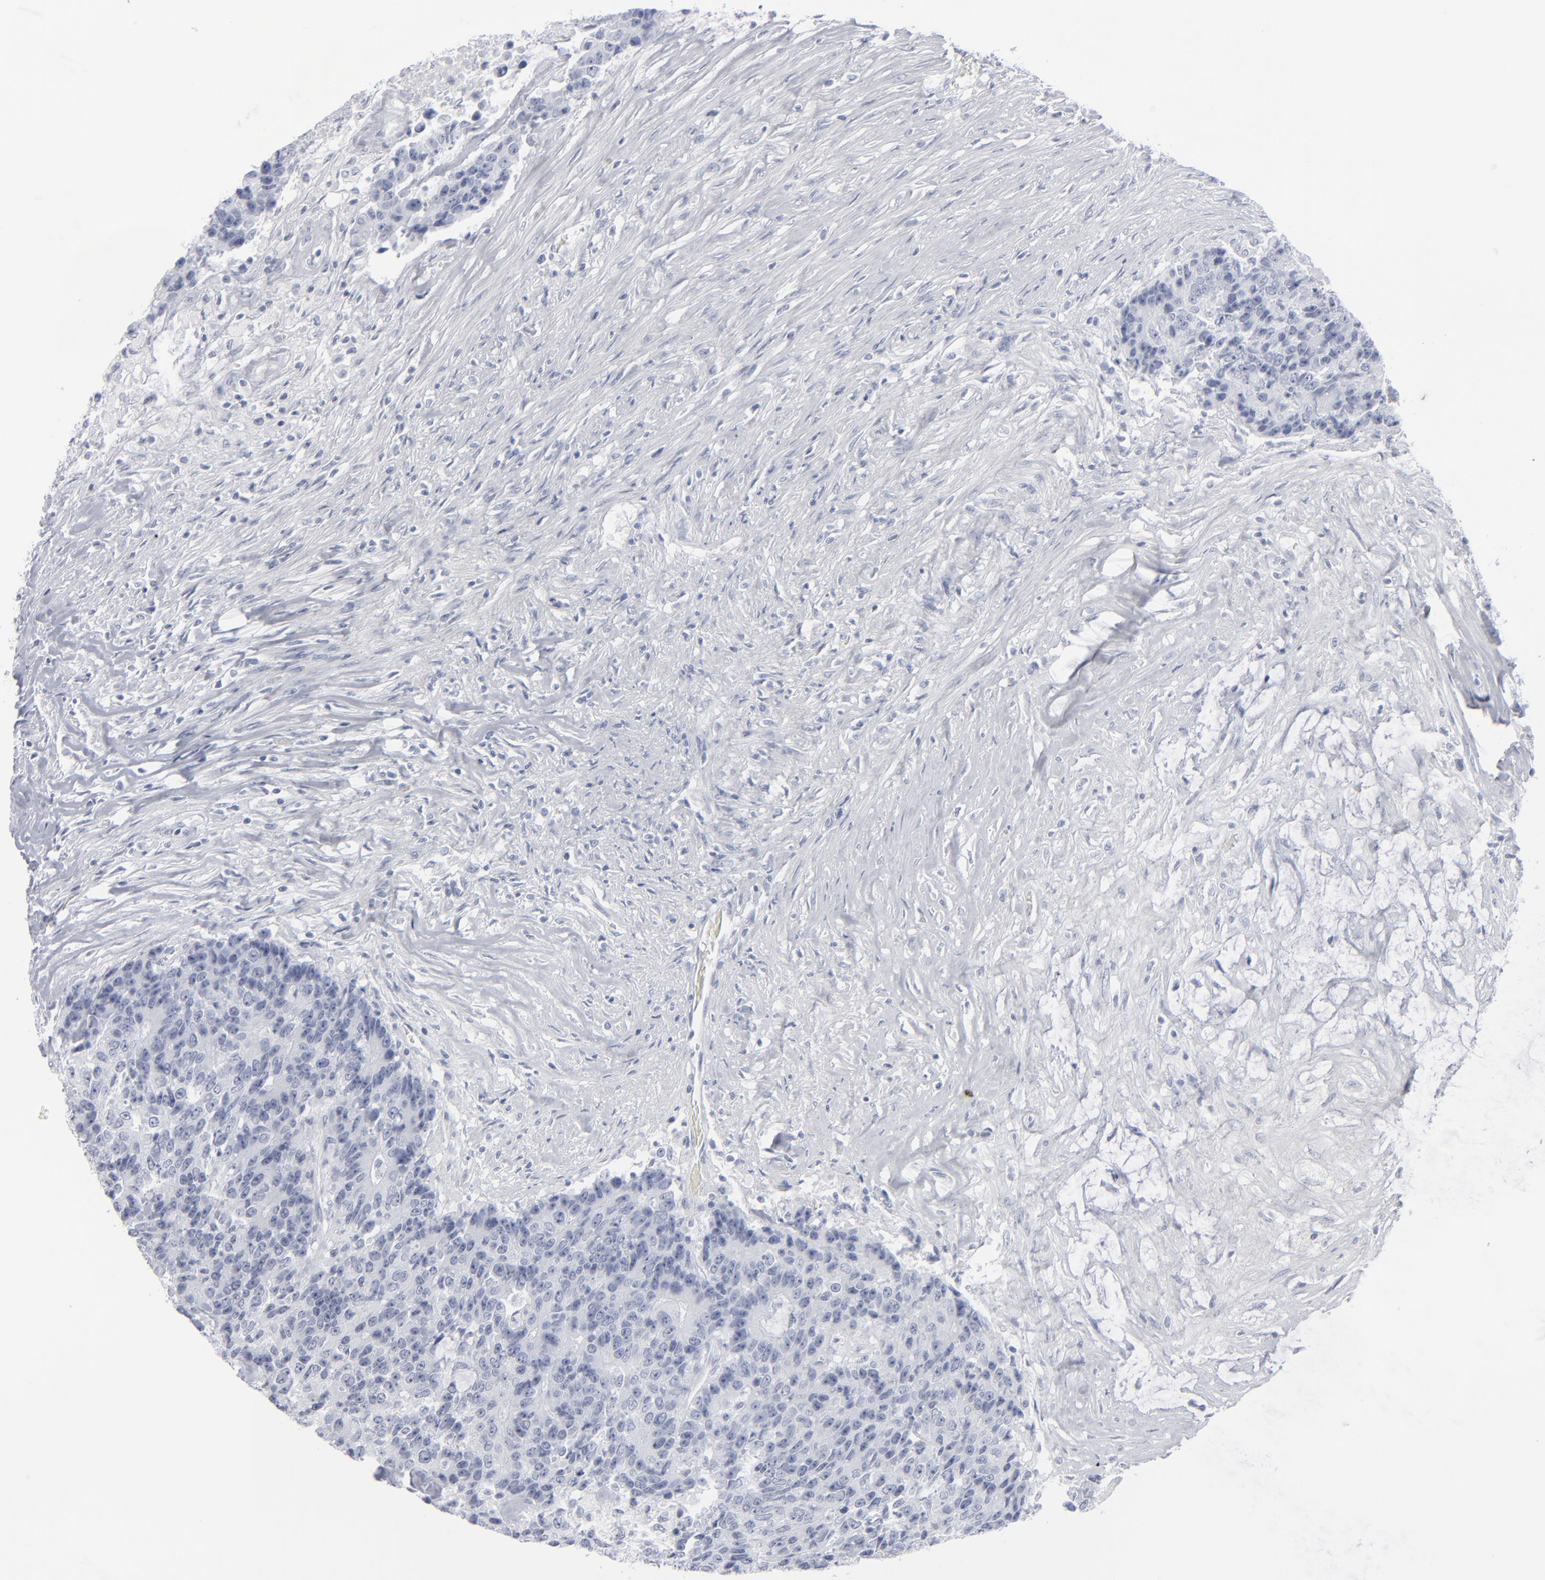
{"staining": {"intensity": "negative", "quantity": "none", "location": "none"}, "tissue": "colorectal cancer", "cell_type": "Tumor cells", "image_type": "cancer", "snomed": [{"axis": "morphology", "description": "Adenocarcinoma, NOS"}, {"axis": "topography", "description": "Colon"}], "caption": "The immunohistochemistry (IHC) histopathology image has no significant positivity in tumor cells of colorectal adenocarcinoma tissue. (IHC, brightfield microscopy, high magnification).", "gene": "MSLN", "patient": {"sex": "female", "age": 86}}